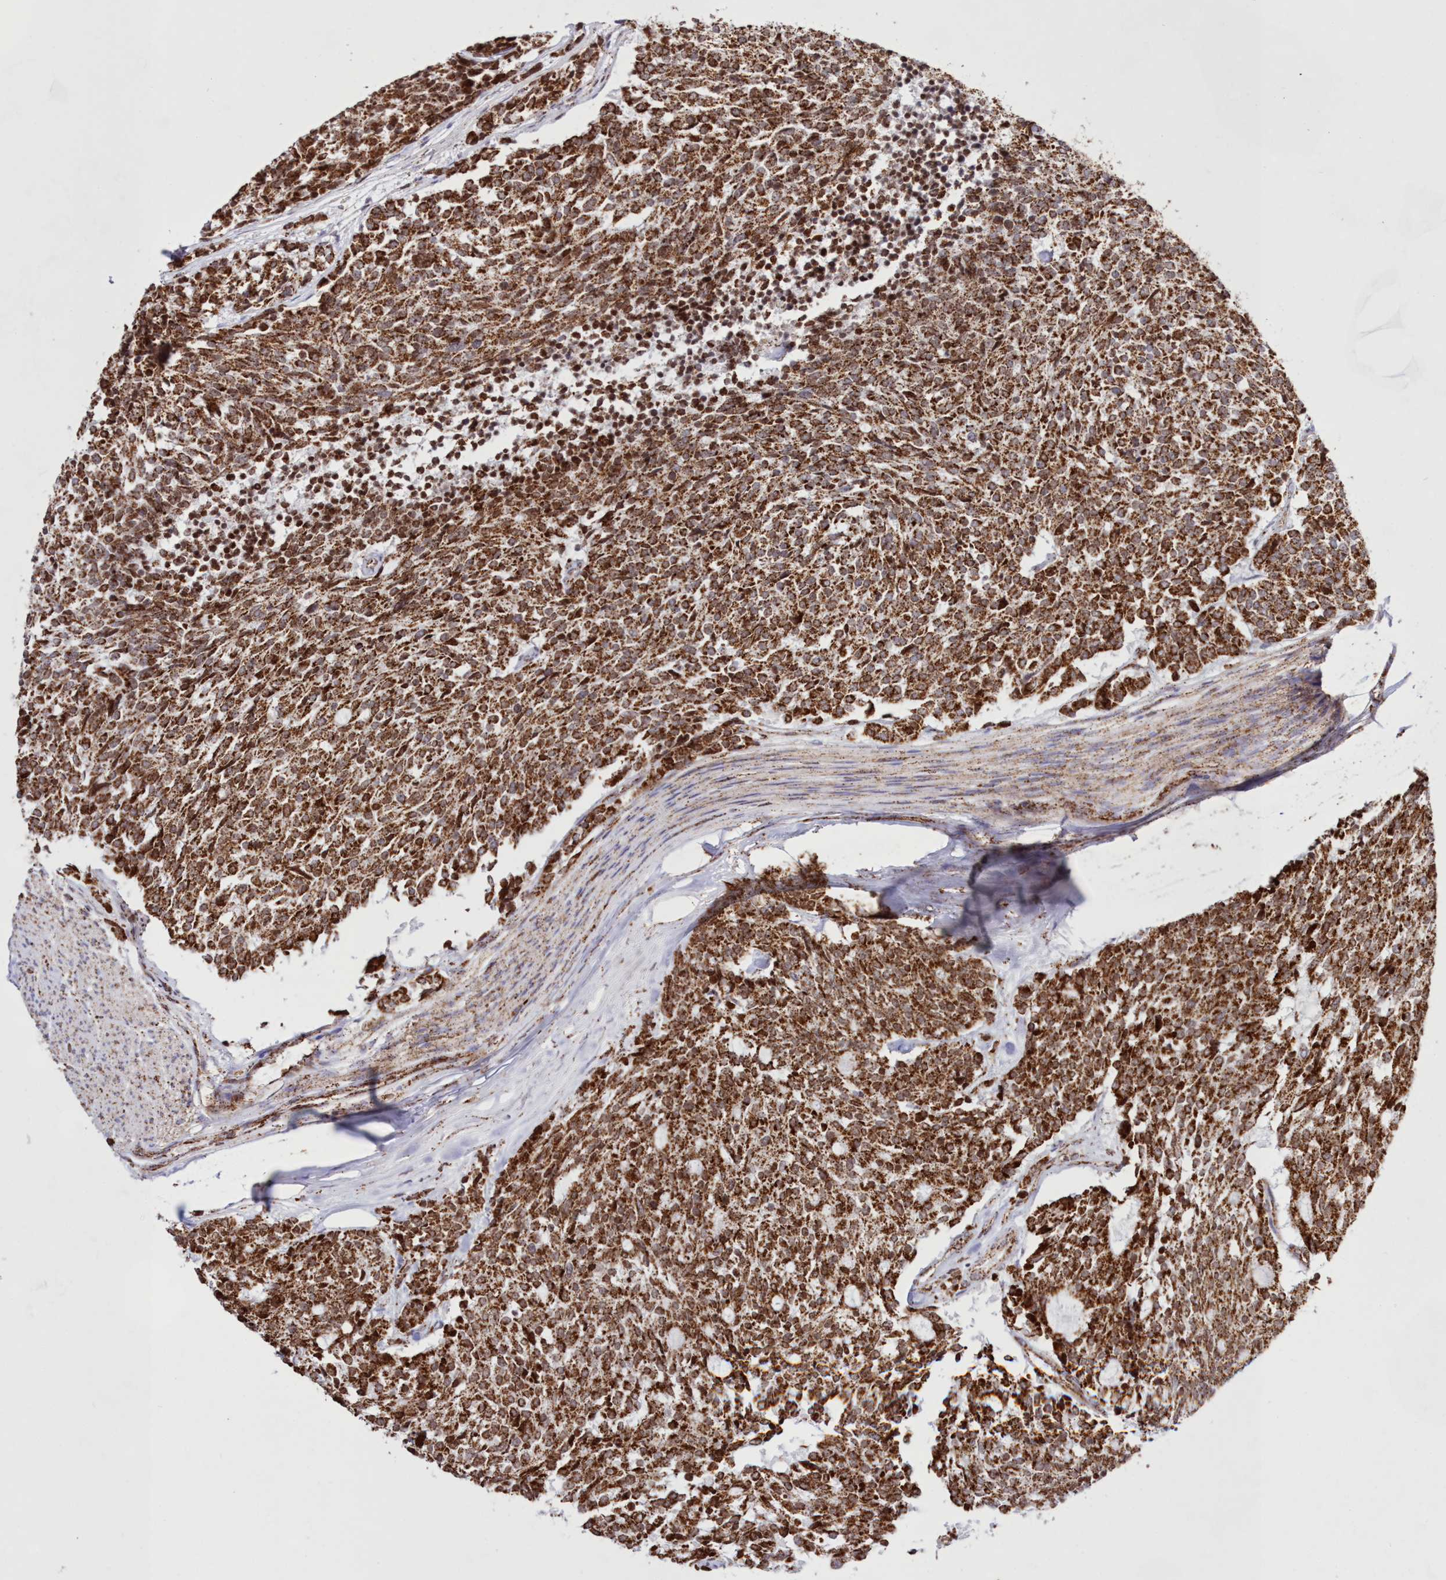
{"staining": {"intensity": "strong", "quantity": ">75%", "location": "cytoplasmic/membranous"}, "tissue": "carcinoid", "cell_type": "Tumor cells", "image_type": "cancer", "snomed": [{"axis": "morphology", "description": "Carcinoid, malignant, NOS"}, {"axis": "topography", "description": "Pancreas"}], "caption": "The histopathology image displays immunohistochemical staining of carcinoid. There is strong cytoplasmic/membranous expression is seen in approximately >75% of tumor cells. The staining is performed using DAB (3,3'-diaminobenzidine) brown chromogen to label protein expression. The nuclei are counter-stained blue using hematoxylin.", "gene": "HADHB", "patient": {"sex": "female", "age": 54}}